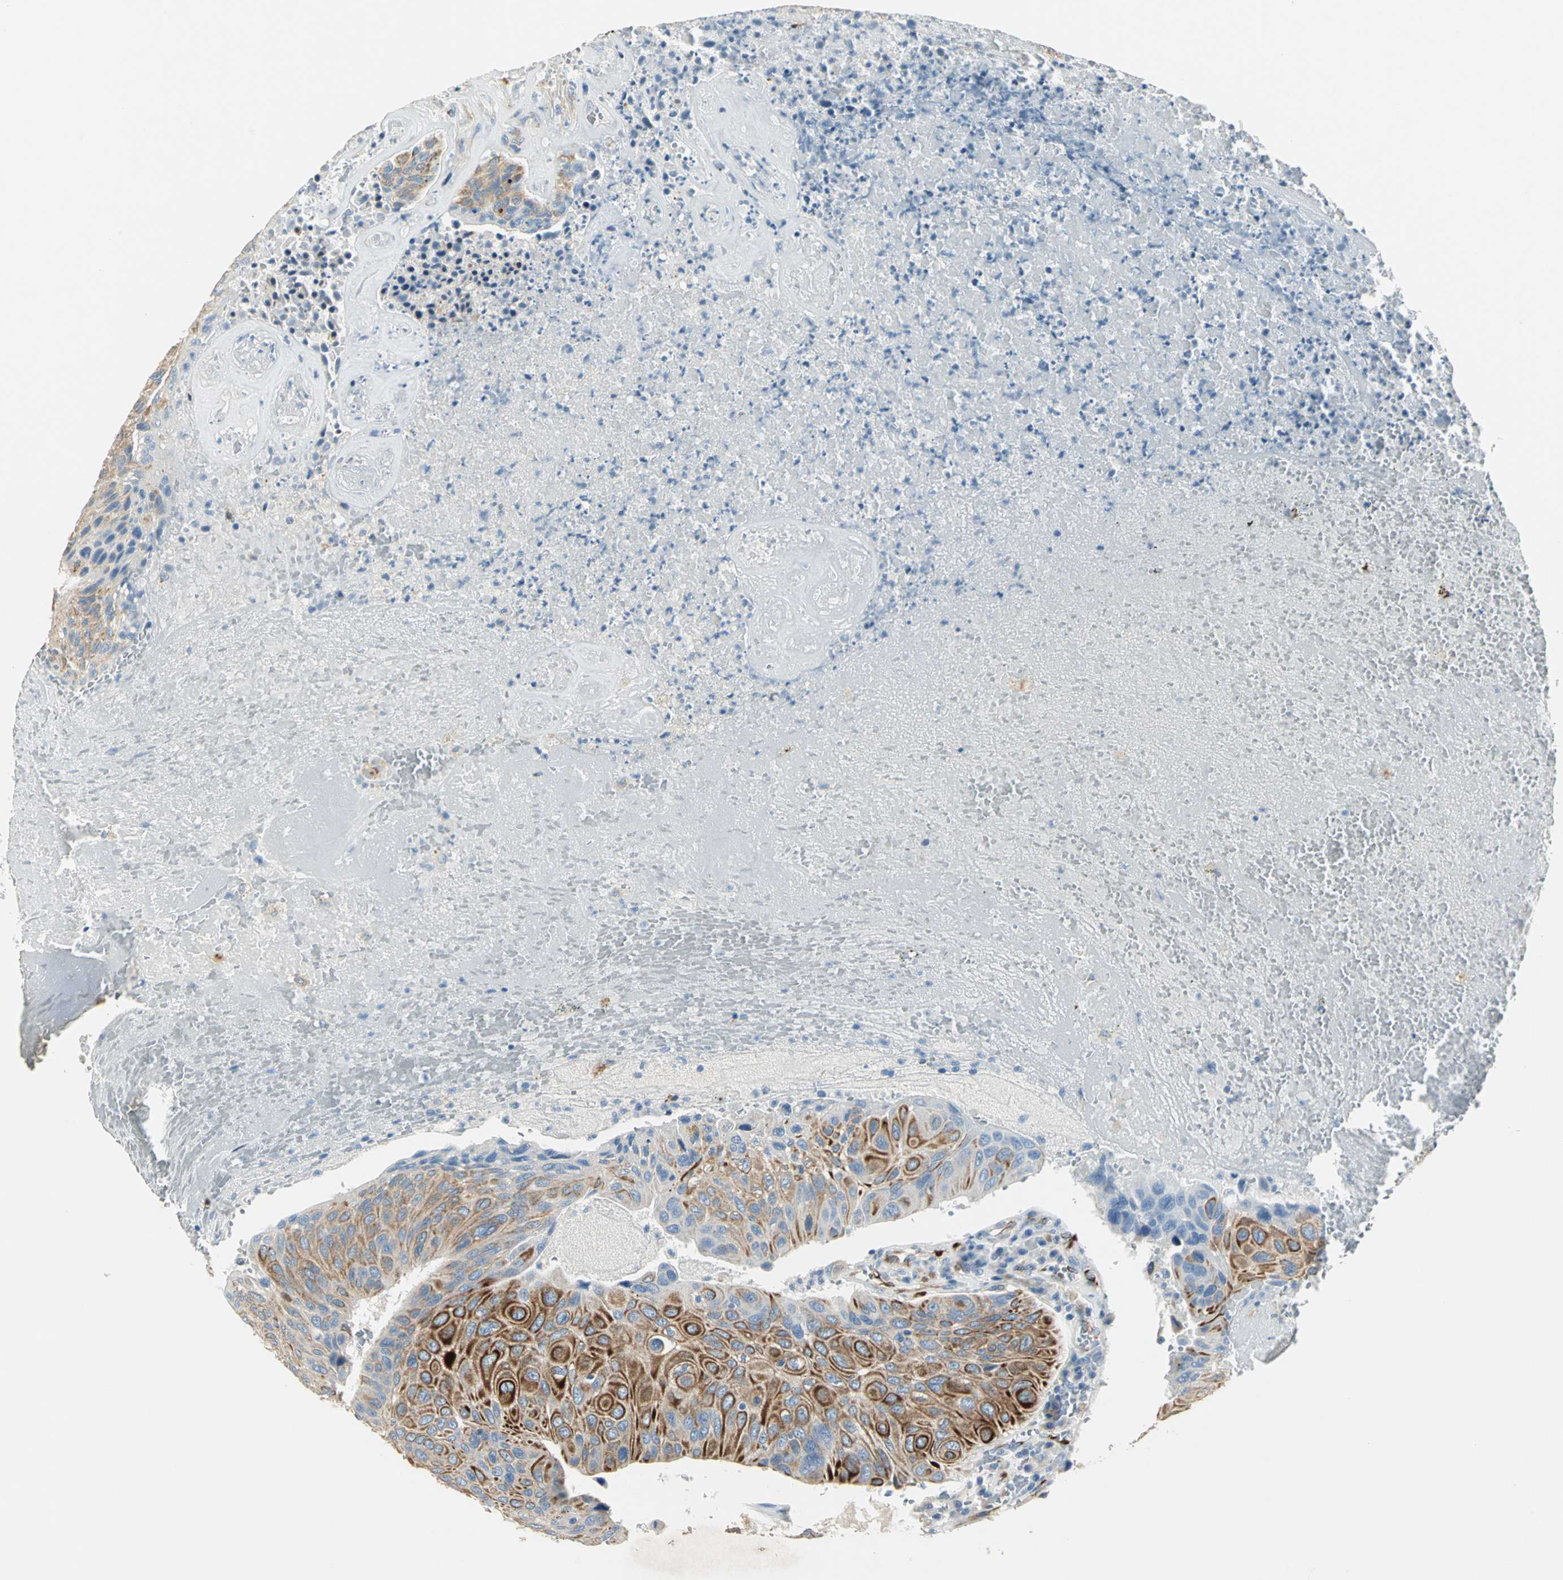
{"staining": {"intensity": "strong", "quantity": ">75%", "location": "cytoplasmic/membranous"}, "tissue": "urothelial cancer", "cell_type": "Tumor cells", "image_type": "cancer", "snomed": [{"axis": "morphology", "description": "Urothelial carcinoma, High grade"}, {"axis": "topography", "description": "Urinary bladder"}], "caption": "About >75% of tumor cells in human high-grade urothelial carcinoma demonstrate strong cytoplasmic/membranous protein staining as visualized by brown immunohistochemical staining.", "gene": "B3GNT2", "patient": {"sex": "male", "age": 66}}